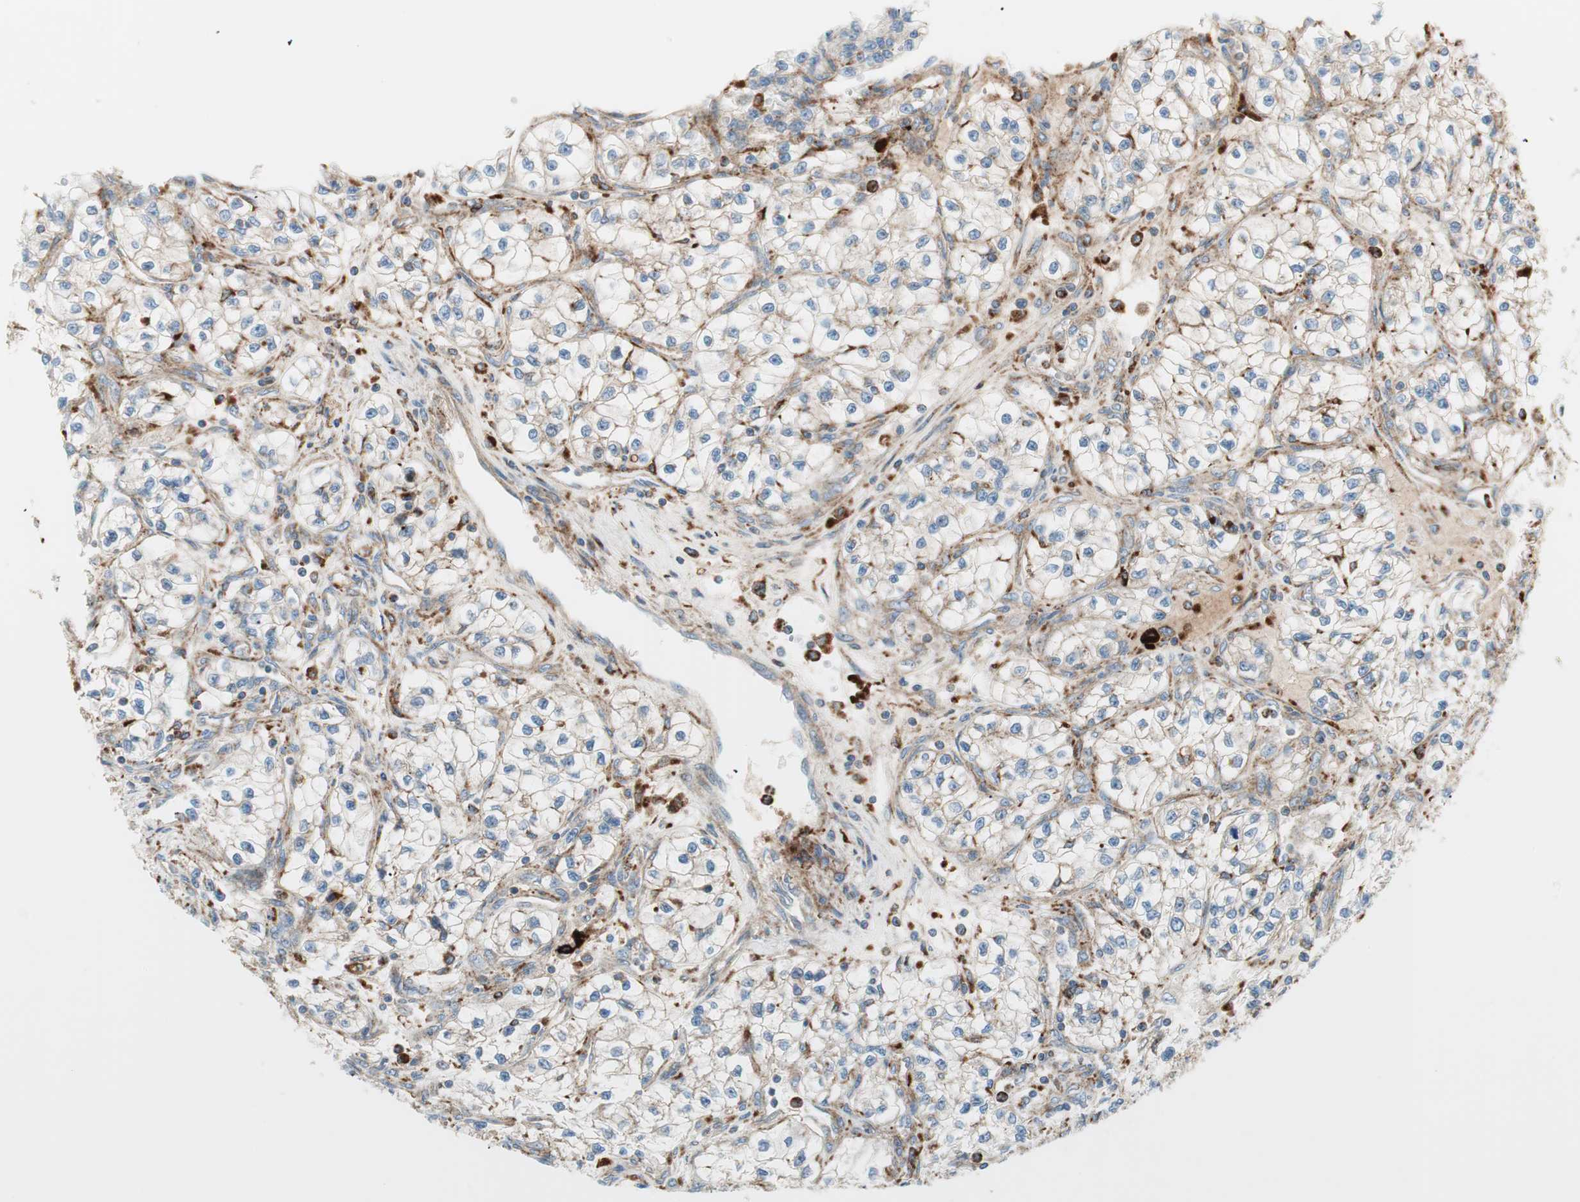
{"staining": {"intensity": "negative", "quantity": "none", "location": "none"}, "tissue": "renal cancer", "cell_type": "Tumor cells", "image_type": "cancer", "snomed": [{"axis": "morphology", "description": "Adenocarcinoma, NOS"}, {"axis": "topography", "description": "Kidney"}], "caption": "Immunohistochemistry micrograph of neoplastic tissue: adenocarcinoma (renal) stained with DAB (3,3'-diaminobenzidine) exhibits no significant protein staining in tumor cells.", "gene": "ATP6V1G1", "patient": {"sex": "female", "age": 57}}